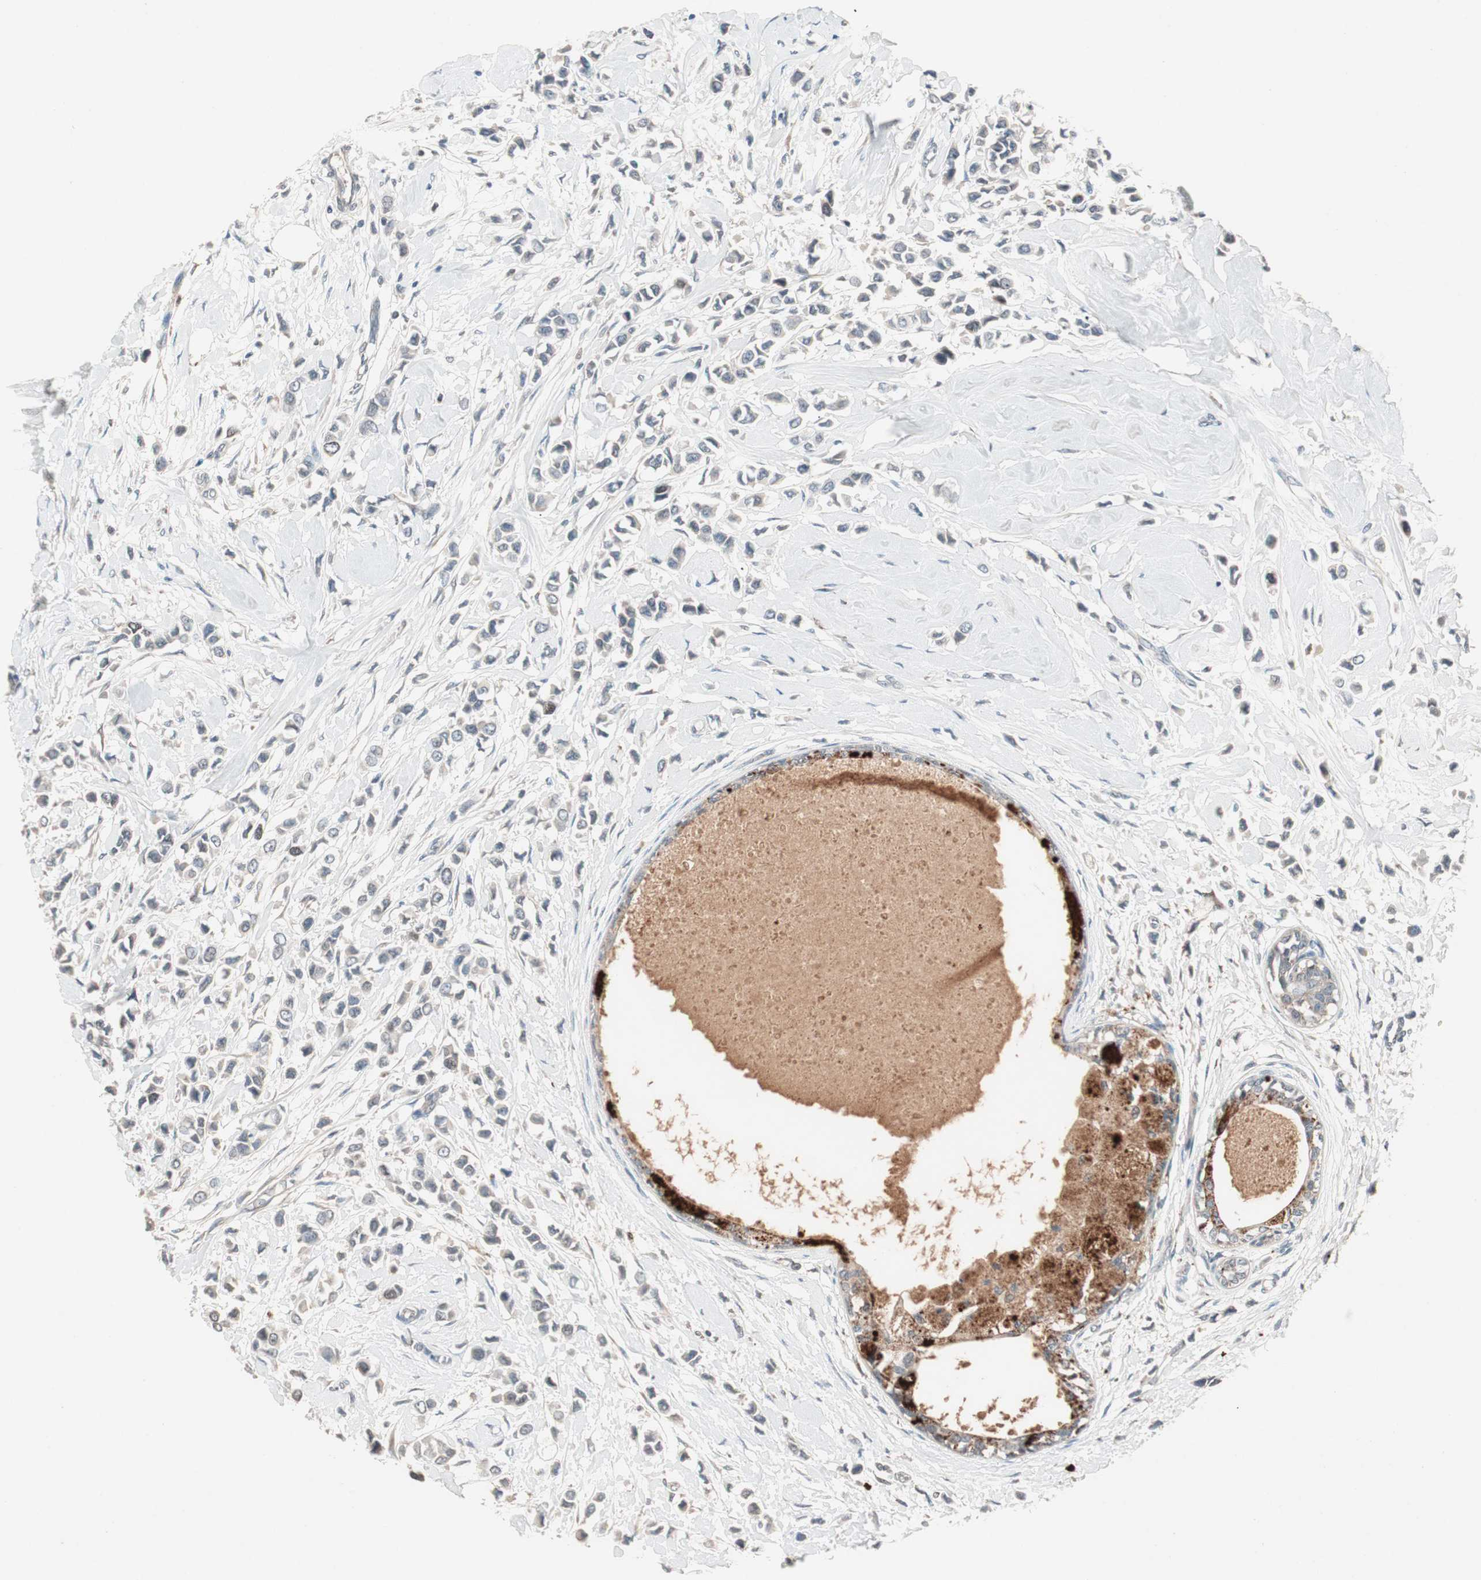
{"staining": {"intensity": "weak", "quantity": ">75%", "location": "cytoplasmic/membranous"}, "tissue": "breast cancer", "cell_type": "Tumor cells", "image_type": "cancer", "snomed": [{"axis": "morphology", "description": "Lobular carcinoma"}, {"axis": "topography", "description": "Breast"}], "caption": "Breast lobular carcinoma stained with DAB (3,3'-diaminobenzidine) immunohistochemistry displays low levels of weak cytoplasmic/membranous expression in about >75% of tumor cells. (IHC, brightfield microscopy, high magnification).", "gene": "NFRKB", "patient": {"sex": "female", "age": 51}}